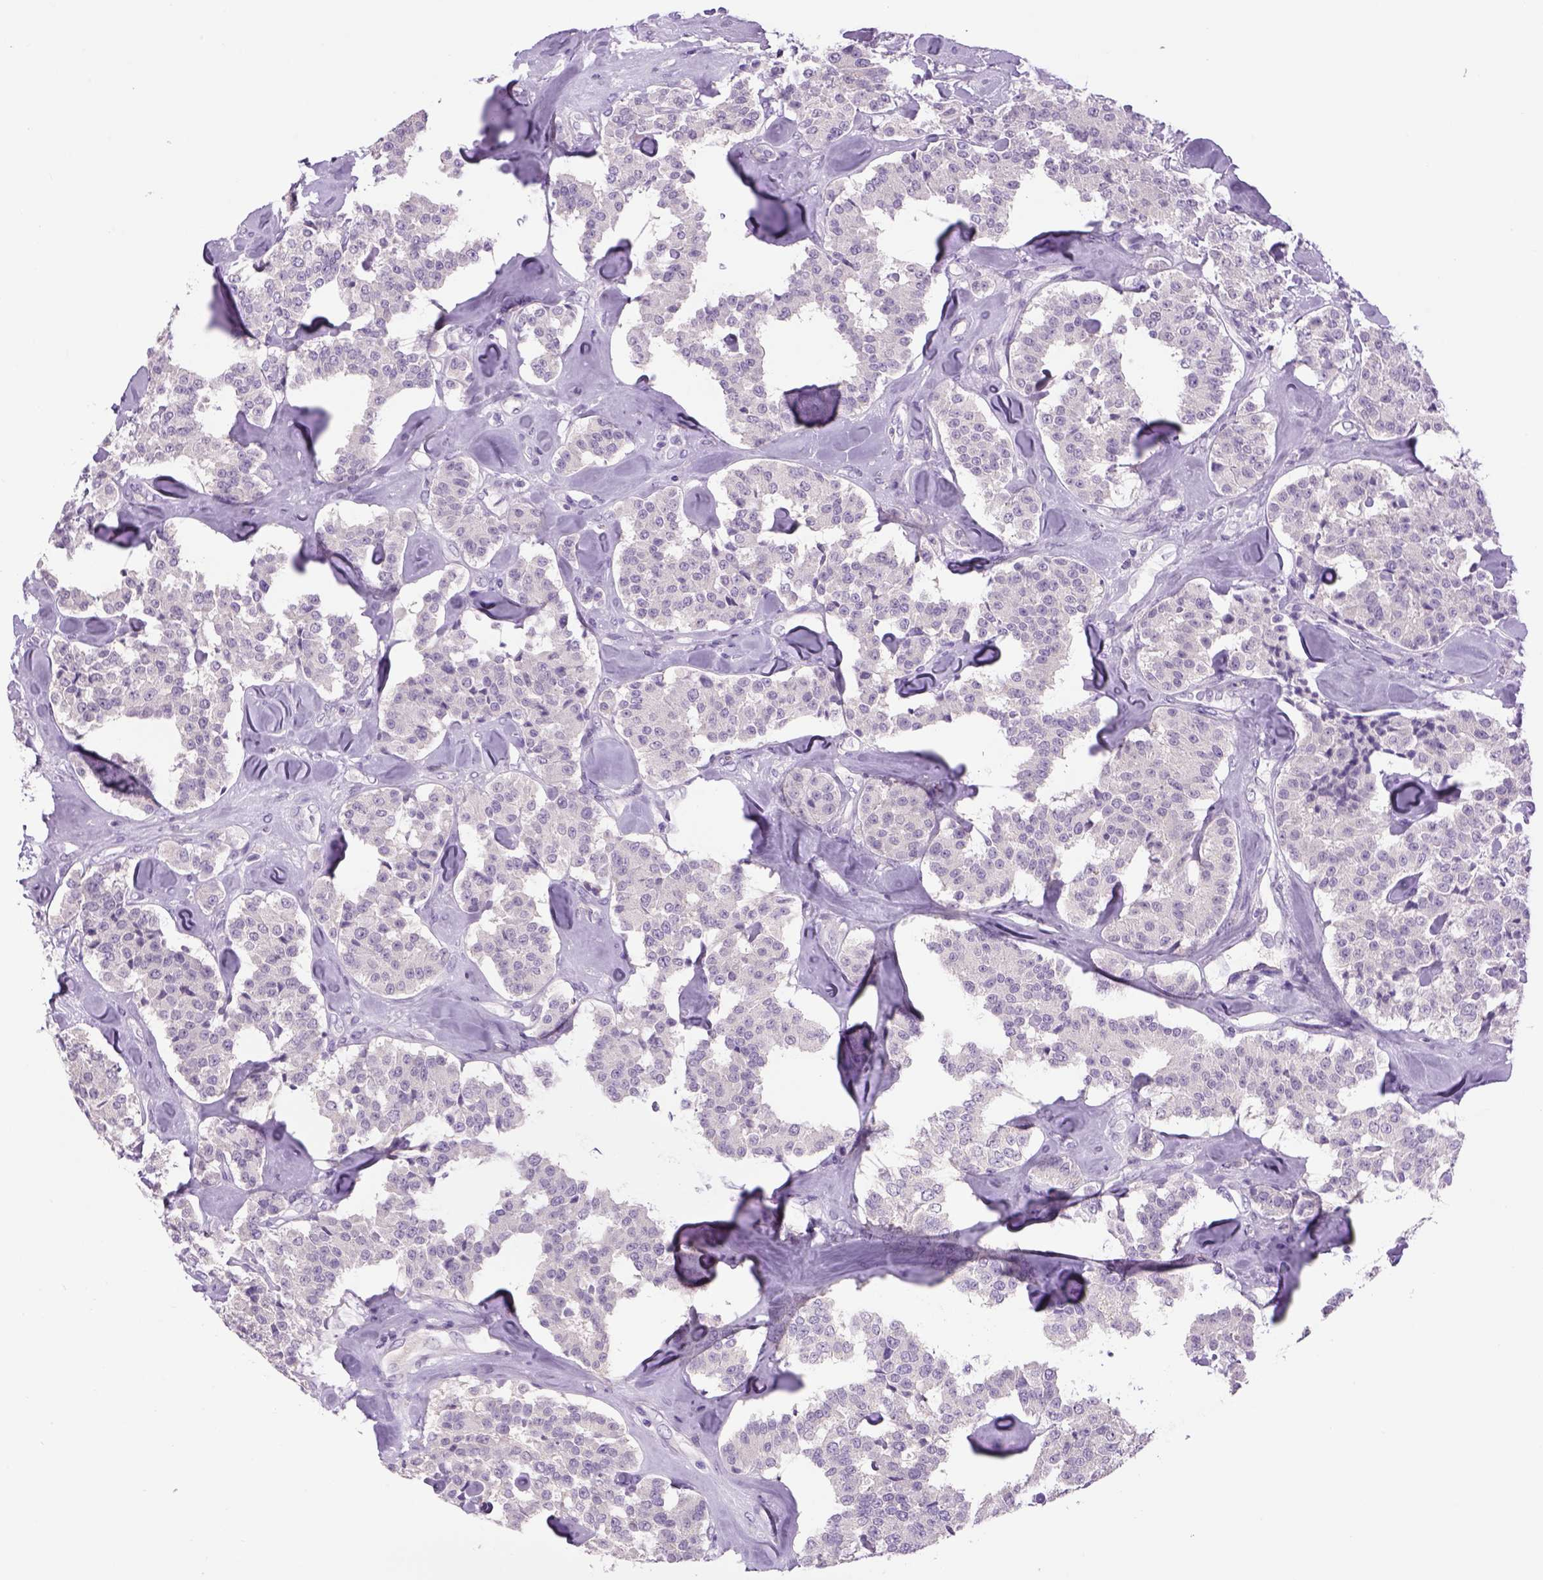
{"staining": {"intensity": "negative", "quantity": "none", "location": "none"}, "tissue": "carcinoid", "cell_type": "Tumor cells", "image_type": "cancer", "snomed": [{"axis": "morphology", "description": "Carcinoid, malignant, NOS"}, {"axis": "topography", "description": "Pancreas"}], "caption": "IHC micrograph of neoplastic tissue: carcinoid stained with DAB (3,3'-diaminobenzidine) demonstrates no significant protein staining in tumor cells. (Brightfield microscopy of DAB immunohistochemistry (IHC) at high magnification).", "gene": "DBH", "patient": {"sex": "male", "age": 41}}